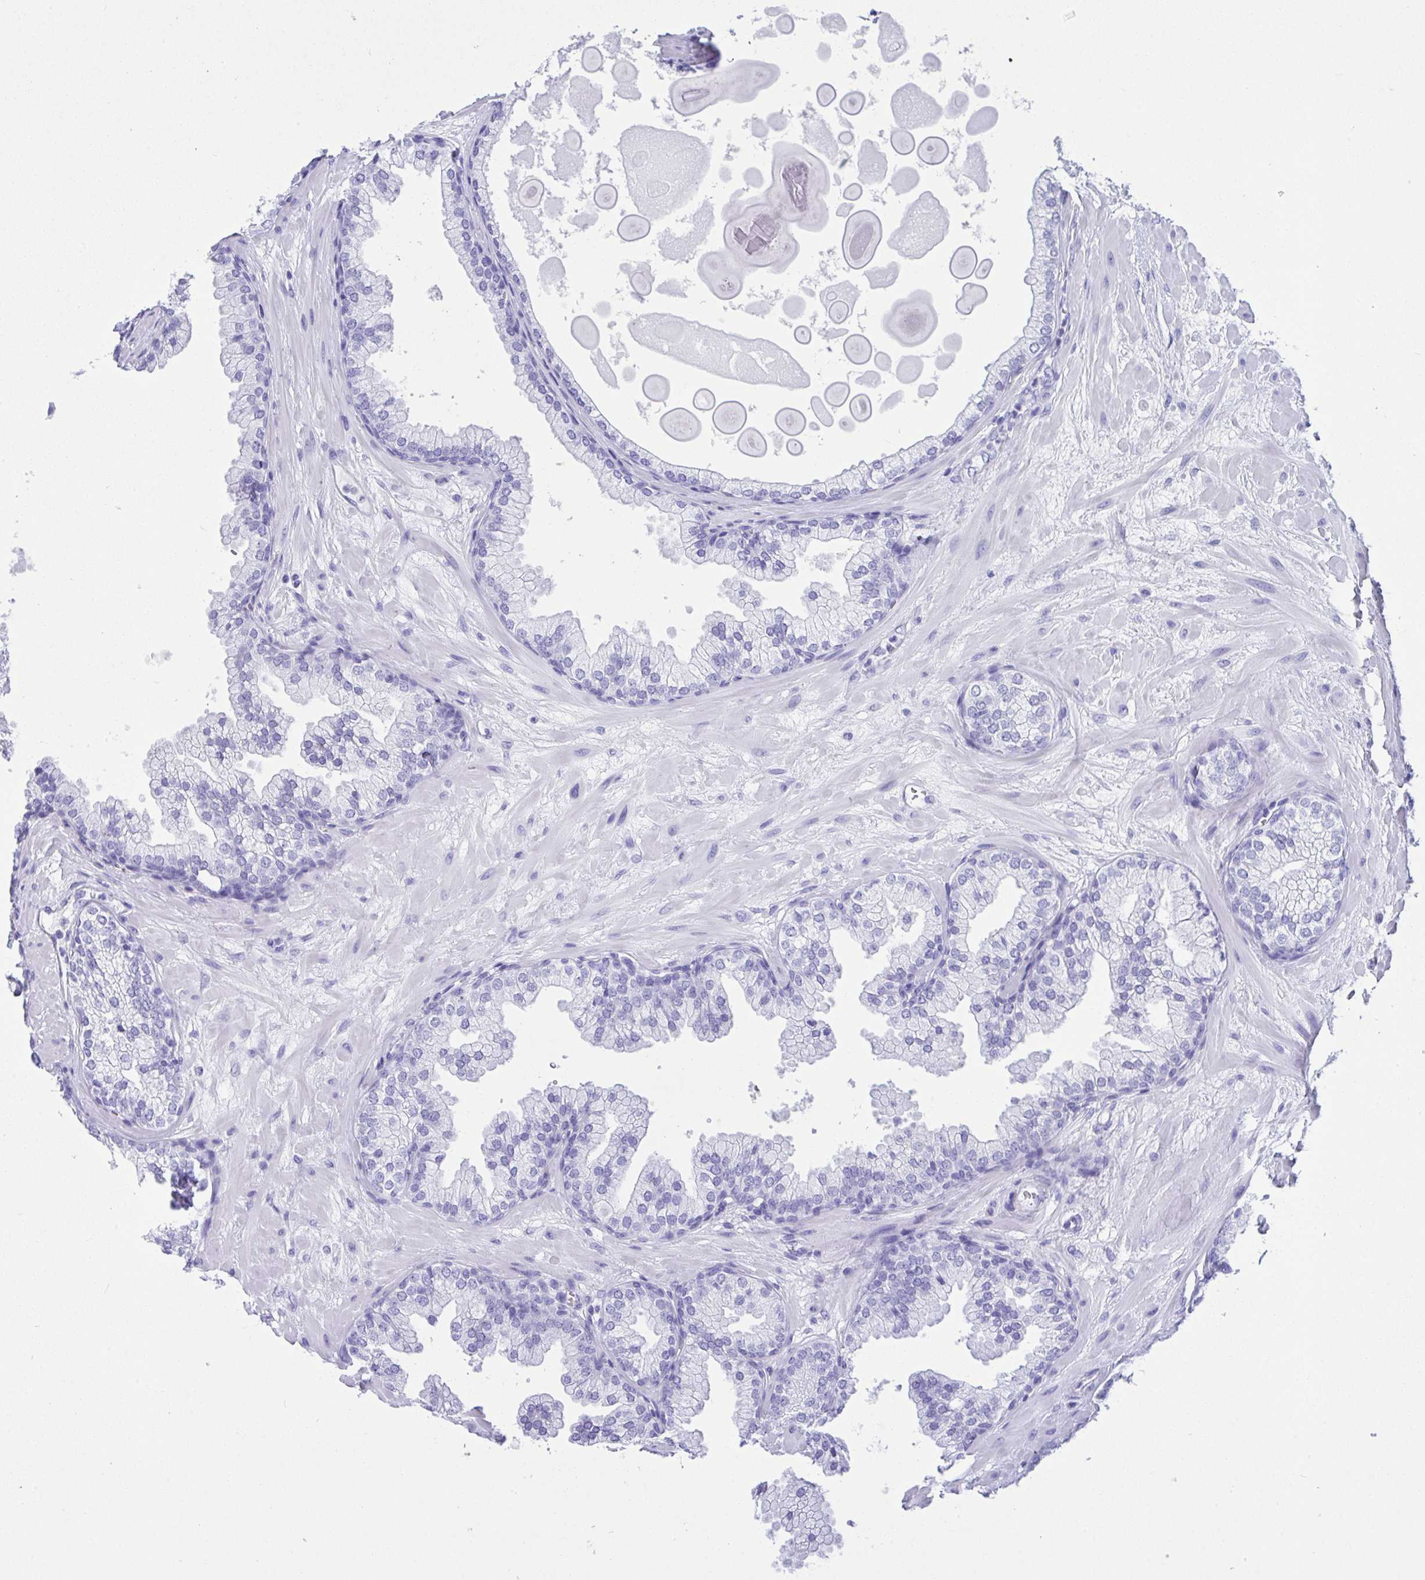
{"staining": {"intensity": "negative", "quantity": "none", "location": "none"}, "tissue": "prostate", "cell_type": "Glandular cells", "image_type": "normal", "snomed": [{"axis": "morphology", "description": "Normal tissue, NOS"}, {"axis": "topography", "description": "Prostate"}, {"axis": "topography", "description": "Peripheral nerve tissue"}], "caption": "Immunohistochemical staining of benign human prostate demonstrates no significant expression in glandular cells.", "gene": "BEST4", "patient": {"sex": "male", "age": 61}}